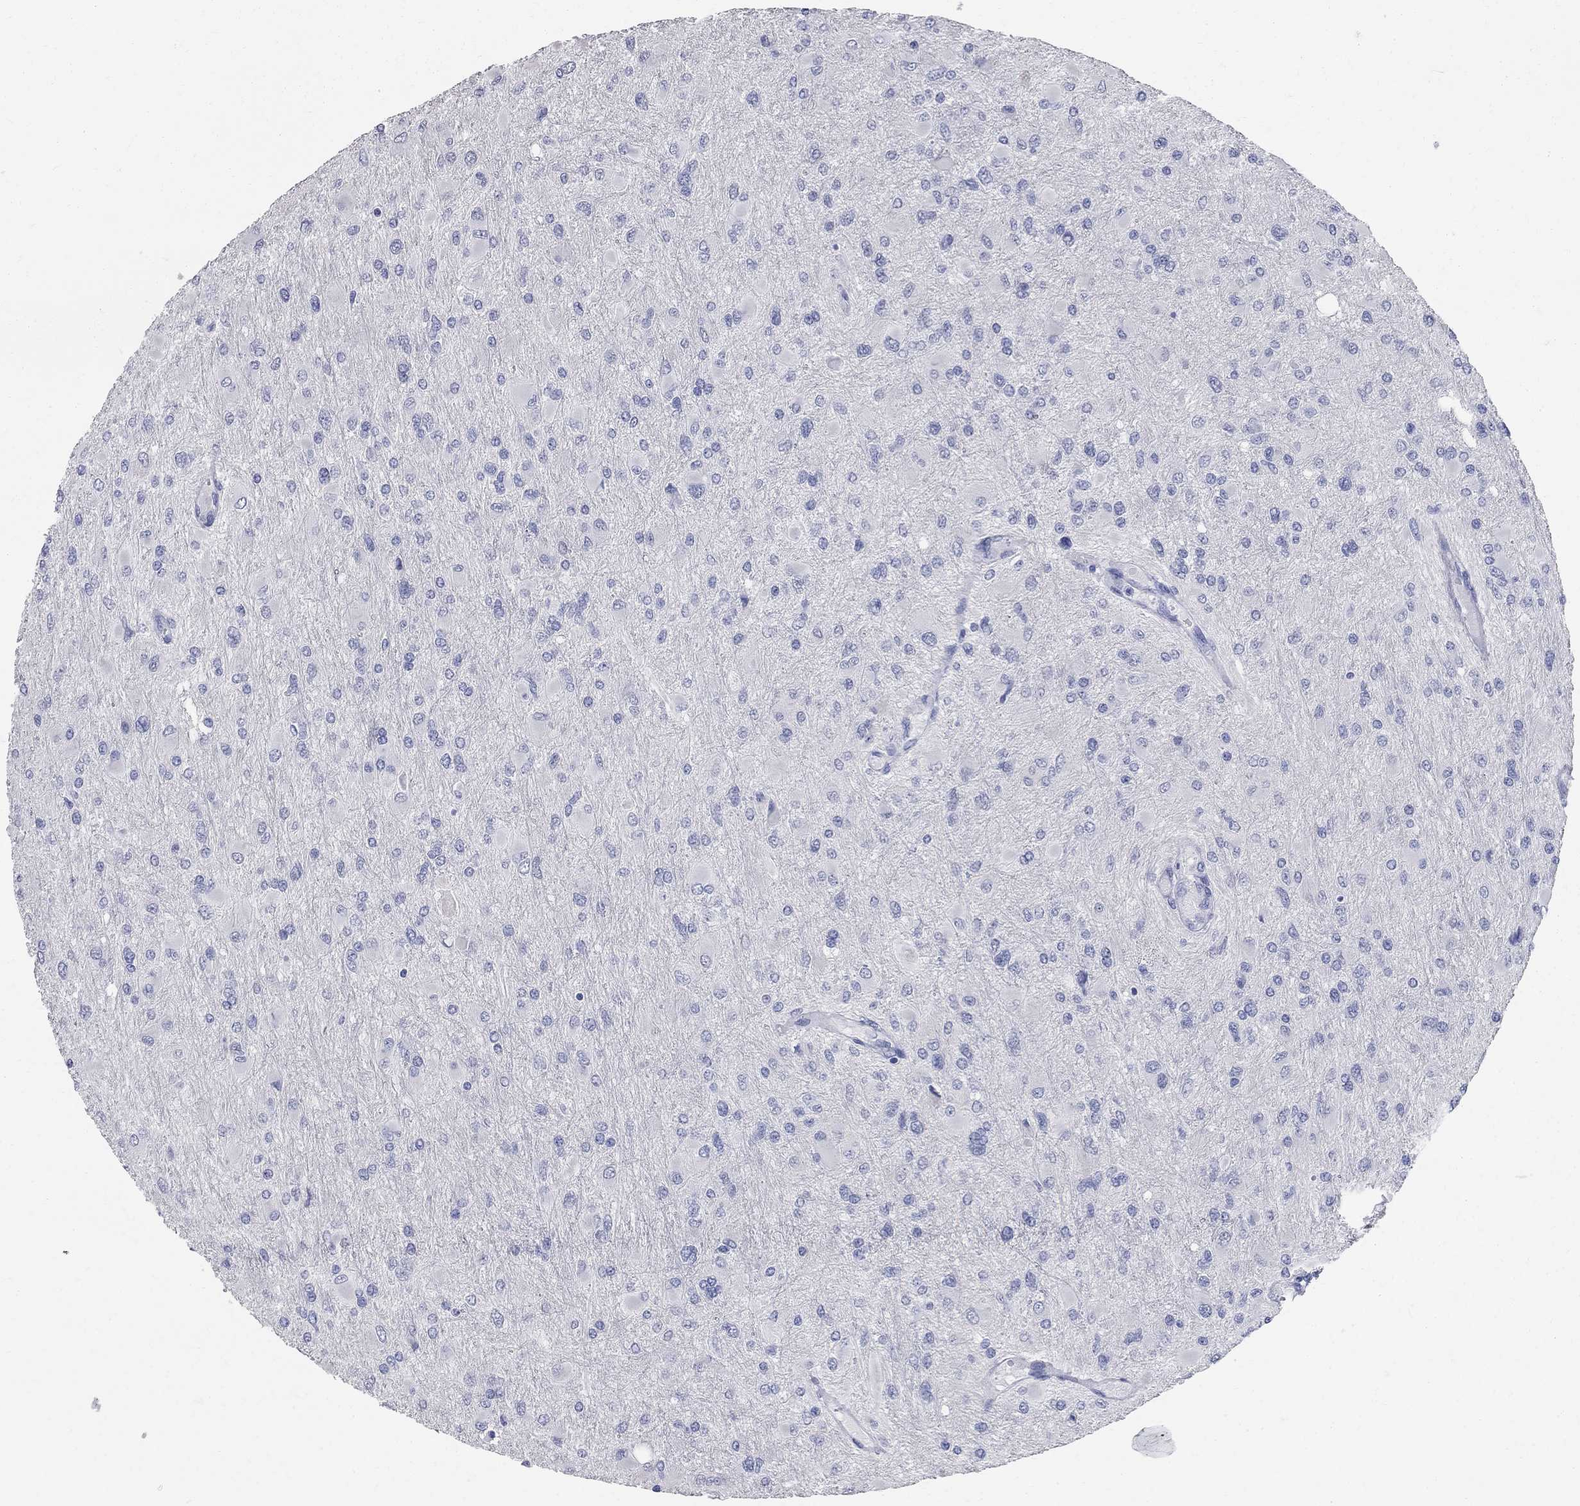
{"staining": {"intensity": "negative", "quantity": "none", "location": "none"}, "tissue": "glioma", "cell_type": "Tumor cells", "image_type": "cancer", "snomed": [{"axis": "morphology", "description": "Glioma, malignant, High grade"}, {"axis": "topography", "description": "Cerebral cortex"}], "caption": "Immunohistochemical staining of human malignant glioma (high-grade) reveals no significant staining in tumor cells. Brightfield microscopy of IHC stained with DAB (brown) and hematoxylin (blue), captured at high magnification.", "gene": "BPIFB1", "patient": {"sex": "female", "age": 36}}